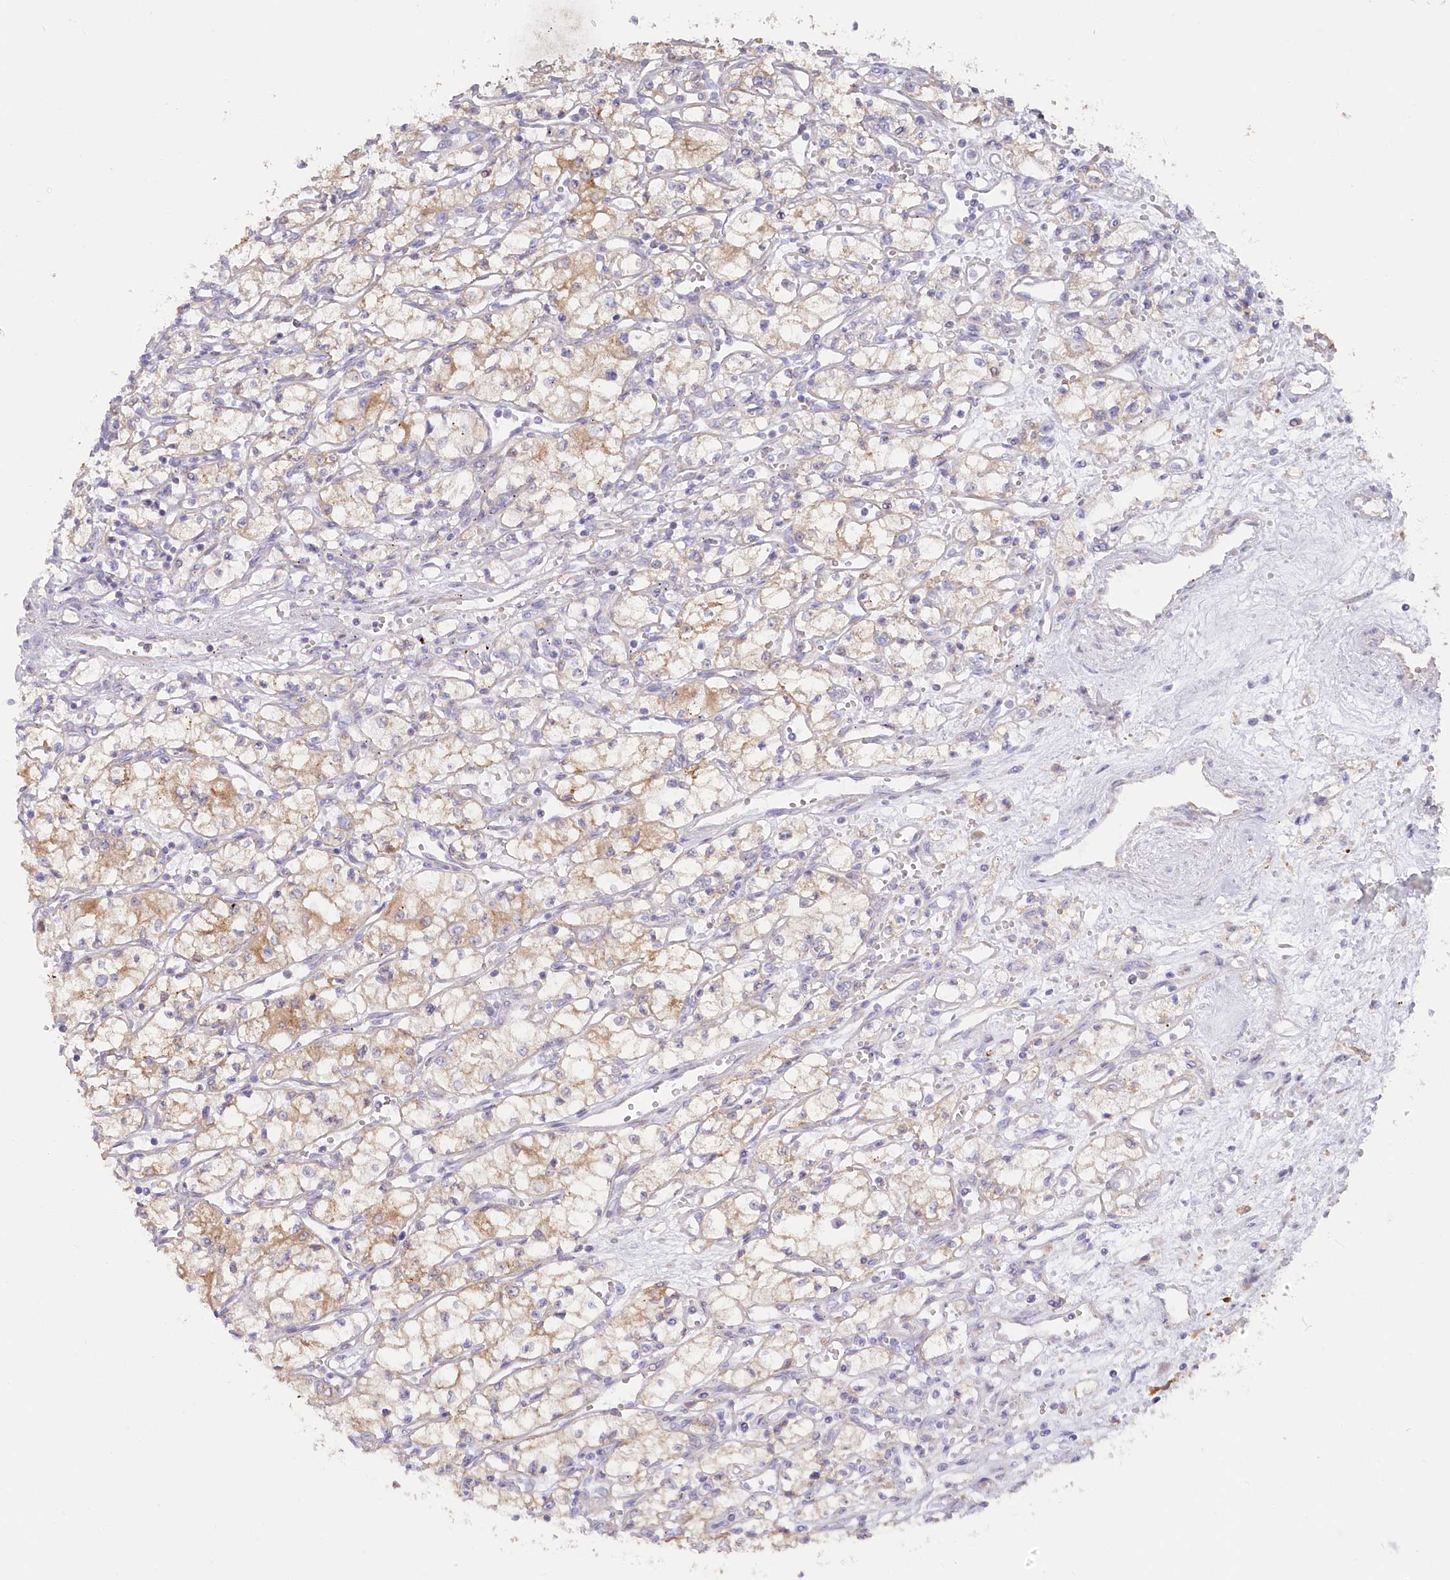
{"staining": {"intensity": "weak", "quantity": ">75%", "location": "cytoplasmic/membranous"}, "tissue": "renal cancer", "cell_type": "Tumor cells", "image_type": "cancer", "snomed": [{"axis": "morphology", "description": "Adenocarcinoma, NOS"}, {"axis": "topography", "description": "Kidney"}], "caption": "Protein expression analysis of human adenocarcinoma (renal) reveals weak cytoplasmic/membranous positivity in approximately >75% of tumor cells.", "gene": "POGLUT1", "patient": {"sex": "male", "age": 59}}